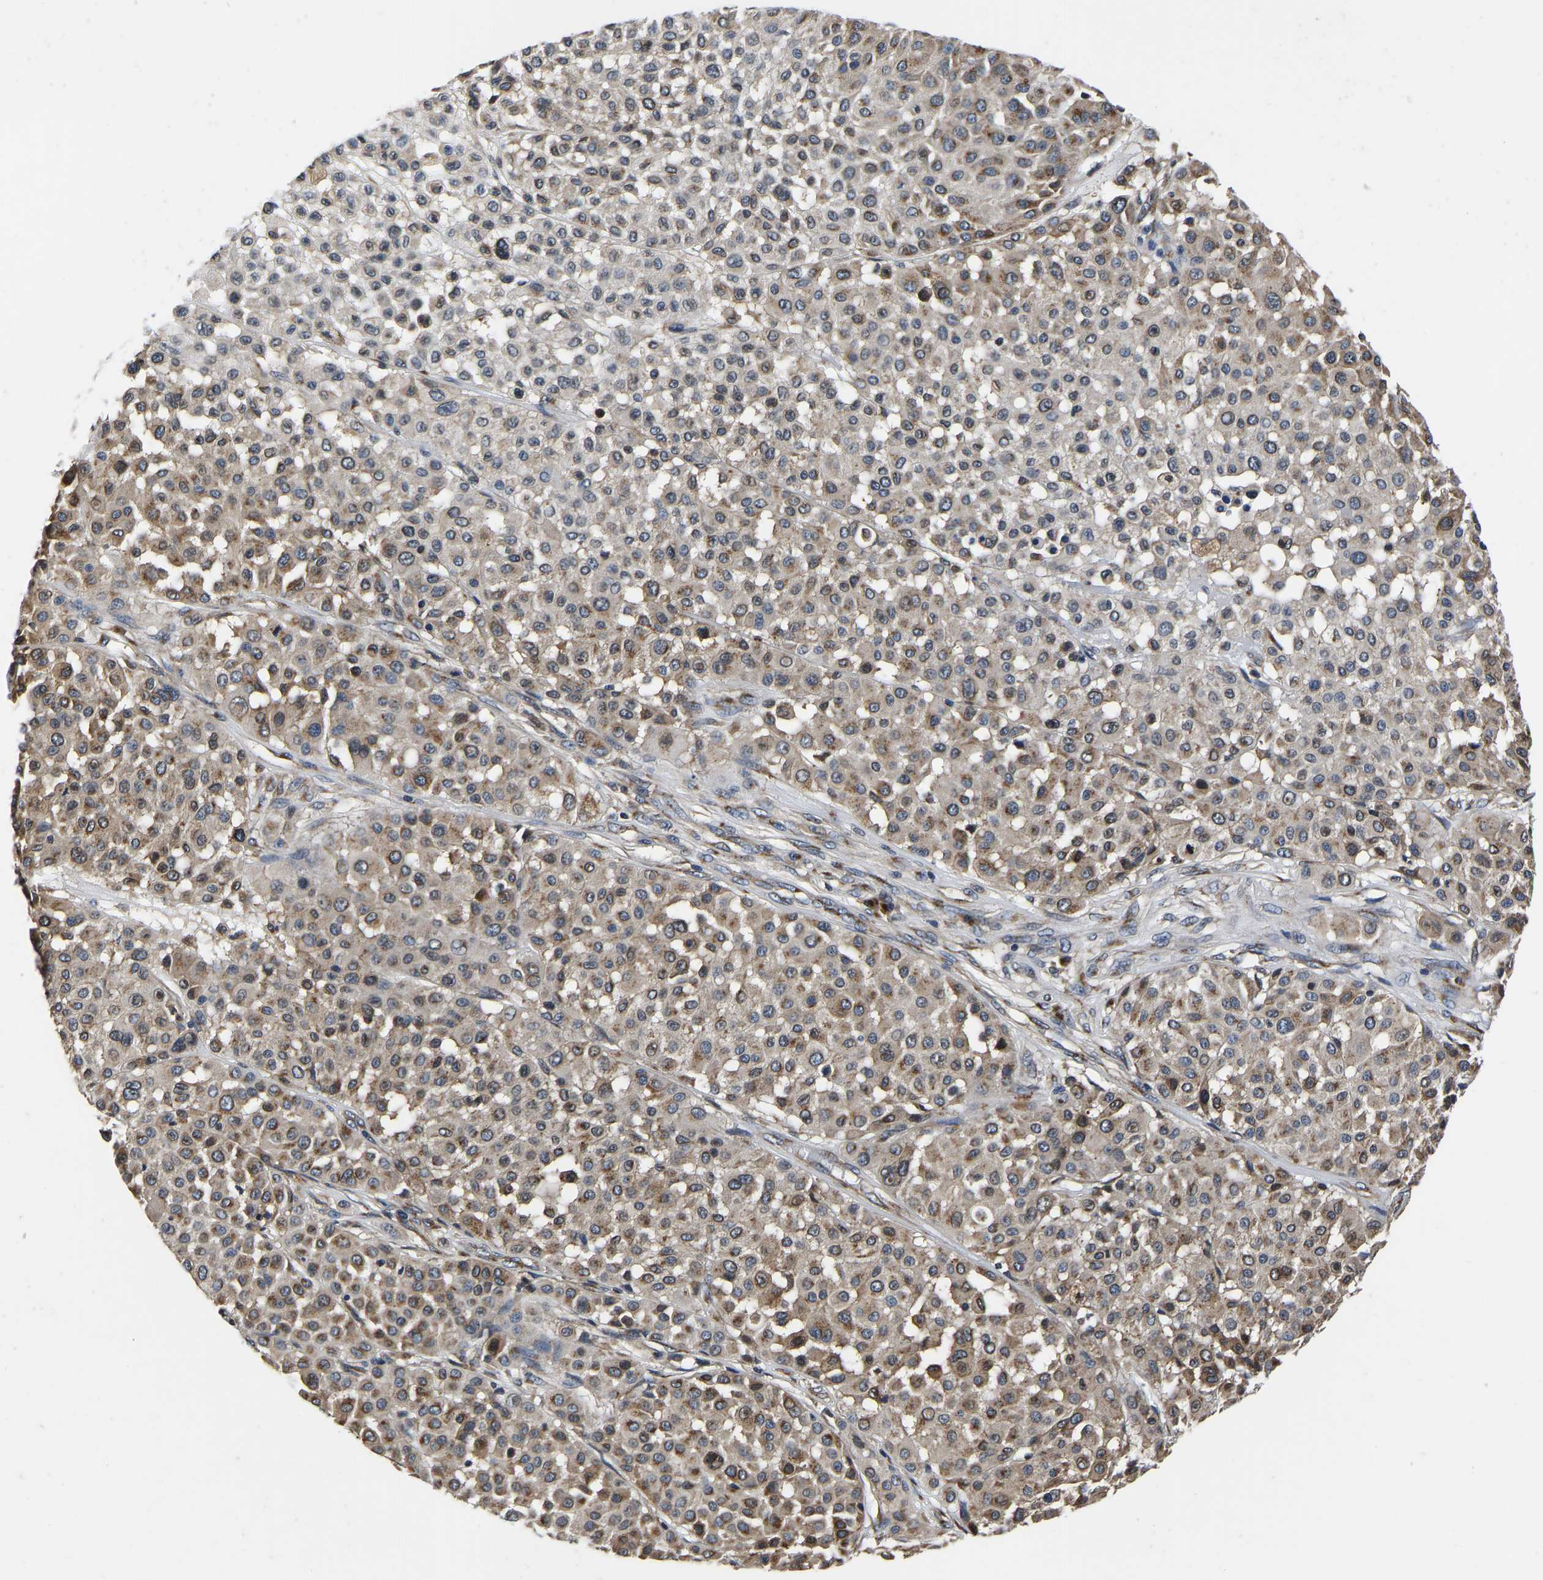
{"staining": {"intensity": "moderate", "quantity": ">75%", "location": "cytoplasmic/membranous"}, "tissue": "melanoma", "cell_type": "Tumor cells", "image_type": "cancer", "snomed": [{"axis": "morphology", "description": "Malignant melanoma, Metastatic site"}, {"axis": "topography", "description": "Soft tissue"}], "caption": "Melanoma stained with a brown dye displays moderate cytoplasmic/membranous positive expression in about >75% of tumor cells.", "gene": "RABAC1", "patient": {"sex": "male", "age": 41}}